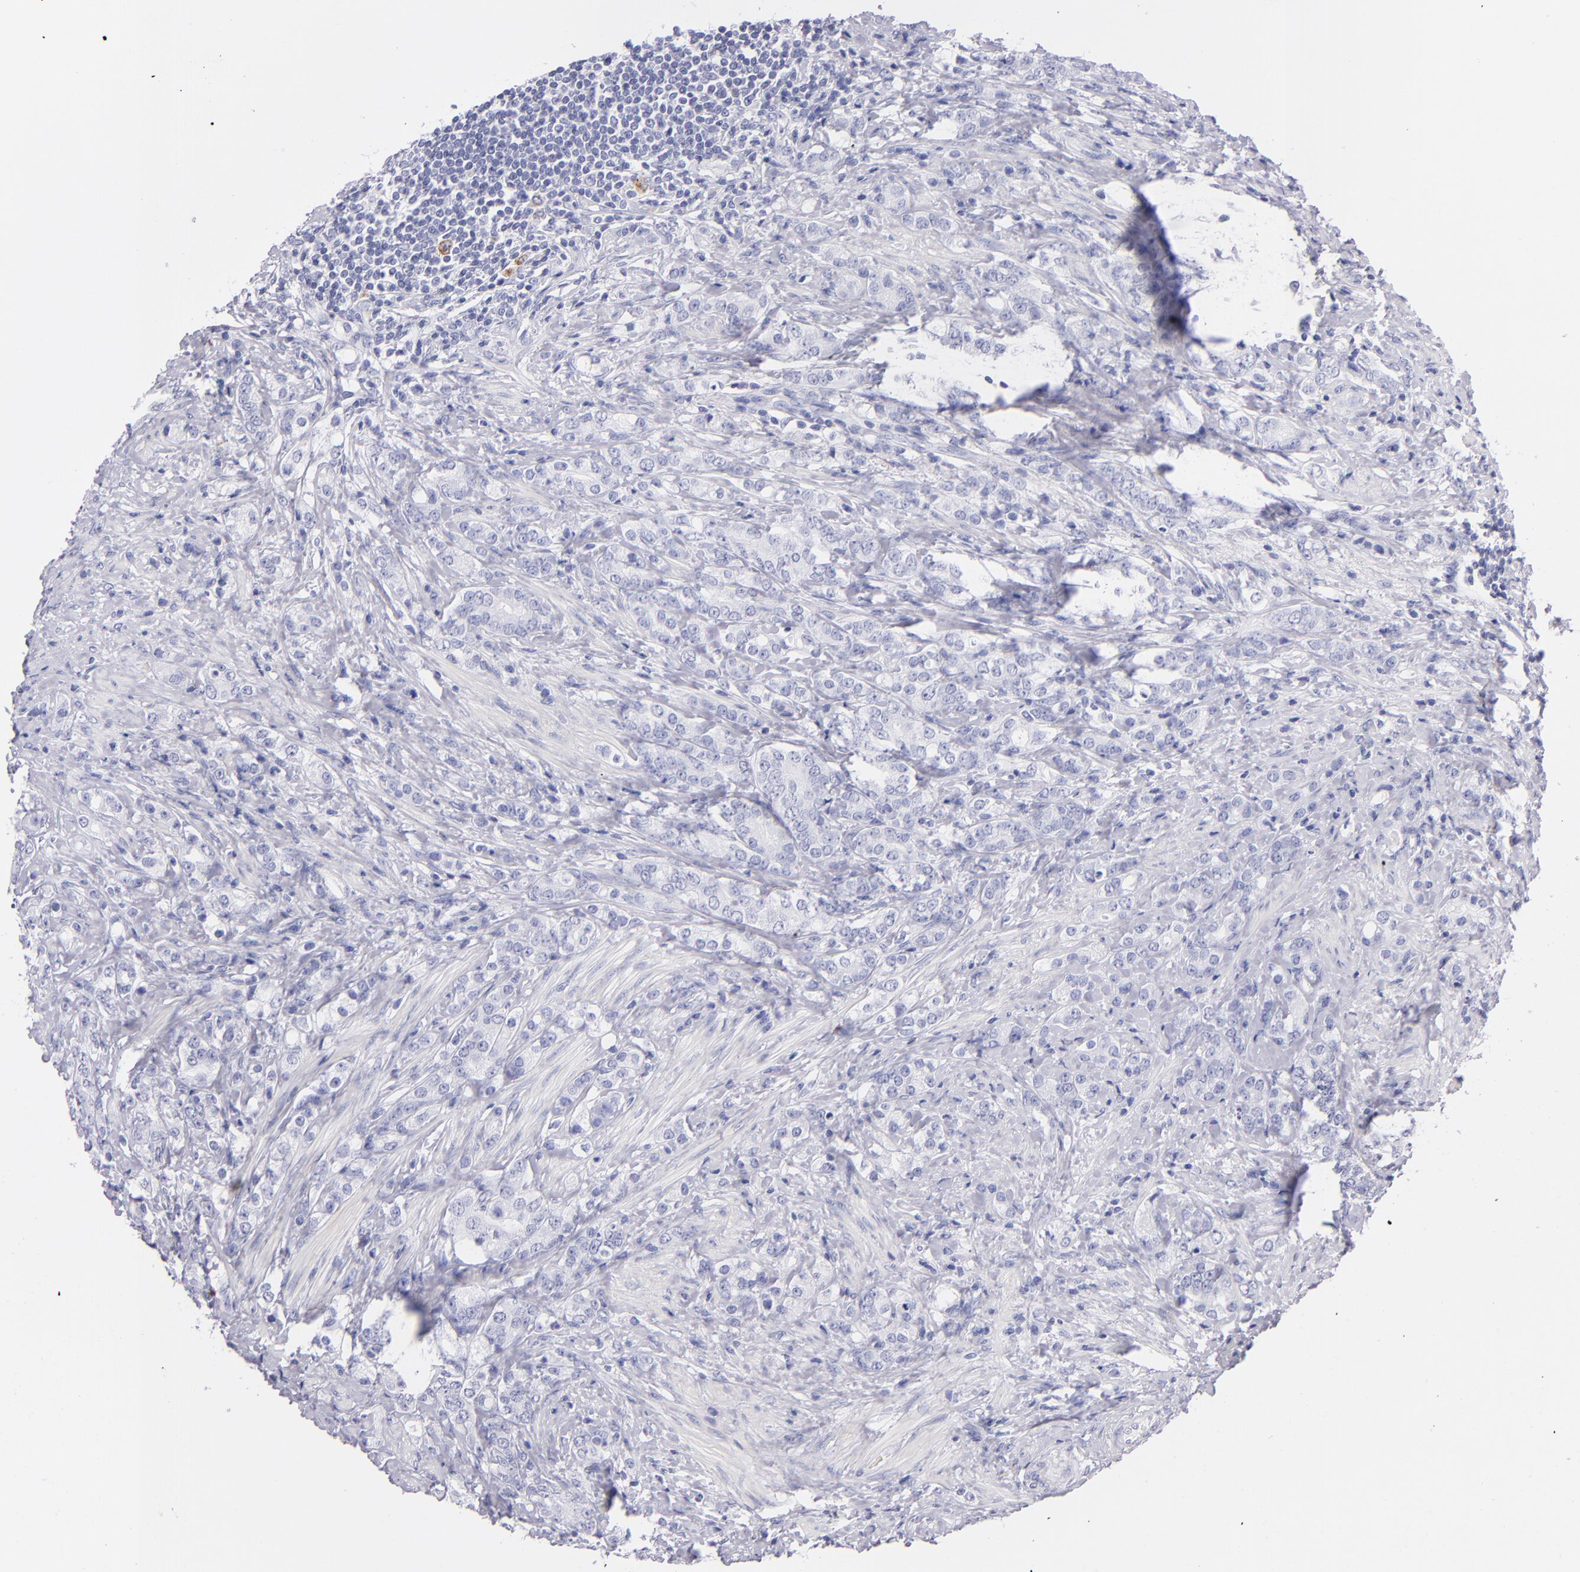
{"staining": {"intensity": "negative", "quantity": "none", "location": "none"}, "tissue": "prostate cancer", "cell_type": "Tumor cells", "image_type": "cancer", "snomed": [{"axis": "morphology", "description": "Adenocarcinoma, Medium grade"}, {"axis": "topography", "description": "Prostate"}], "caption": "This is an immunohistochemistry (IHC) image of human prostate cancer. There is no positivity in tumor cells.", "gene": "PRF1", "patient": {"sex": "male", "age": 59}}